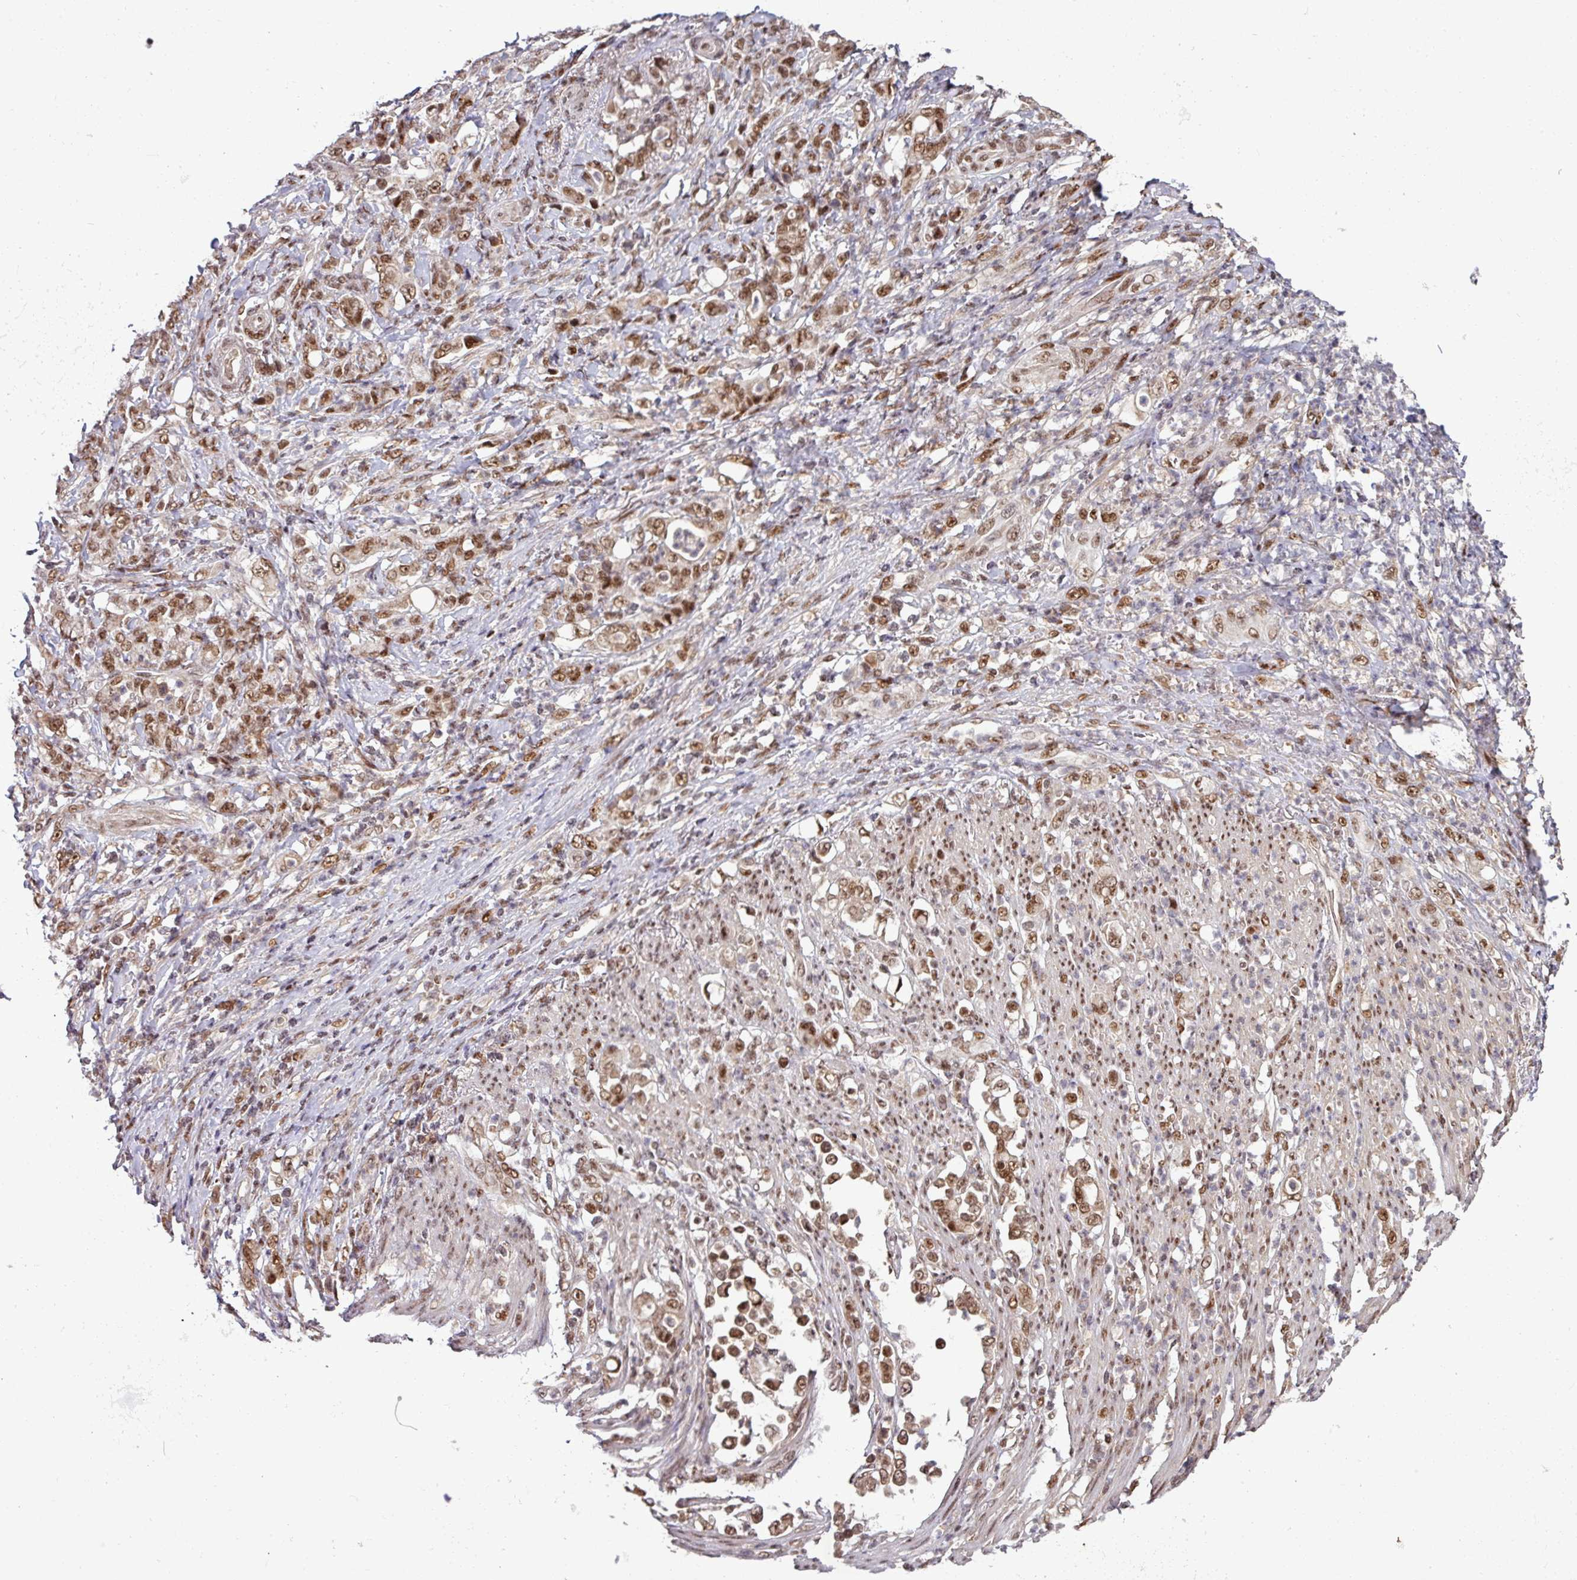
{"staining": {"intensity": "moderate", "quantity": ">75%", "location": "nuclear"}, "tissue": "stomach cancer", "cell_type": "Tumor cells", "image_type": "cancer", "snomed": [{"axis": "morphology", "description": "Normal tissue, NOS"}, {"axis": "morphology", "description": "Adenocarcinoma, NOS"}, {"axis": "topography", "description": "Stomach"}], "caption": "Adenocarcinoma (stomach) stained with a protein marker exhibits moderate staining in tumor cells.", "gene": "PHF23", "patient": {"sex": "female", "age": 79}}